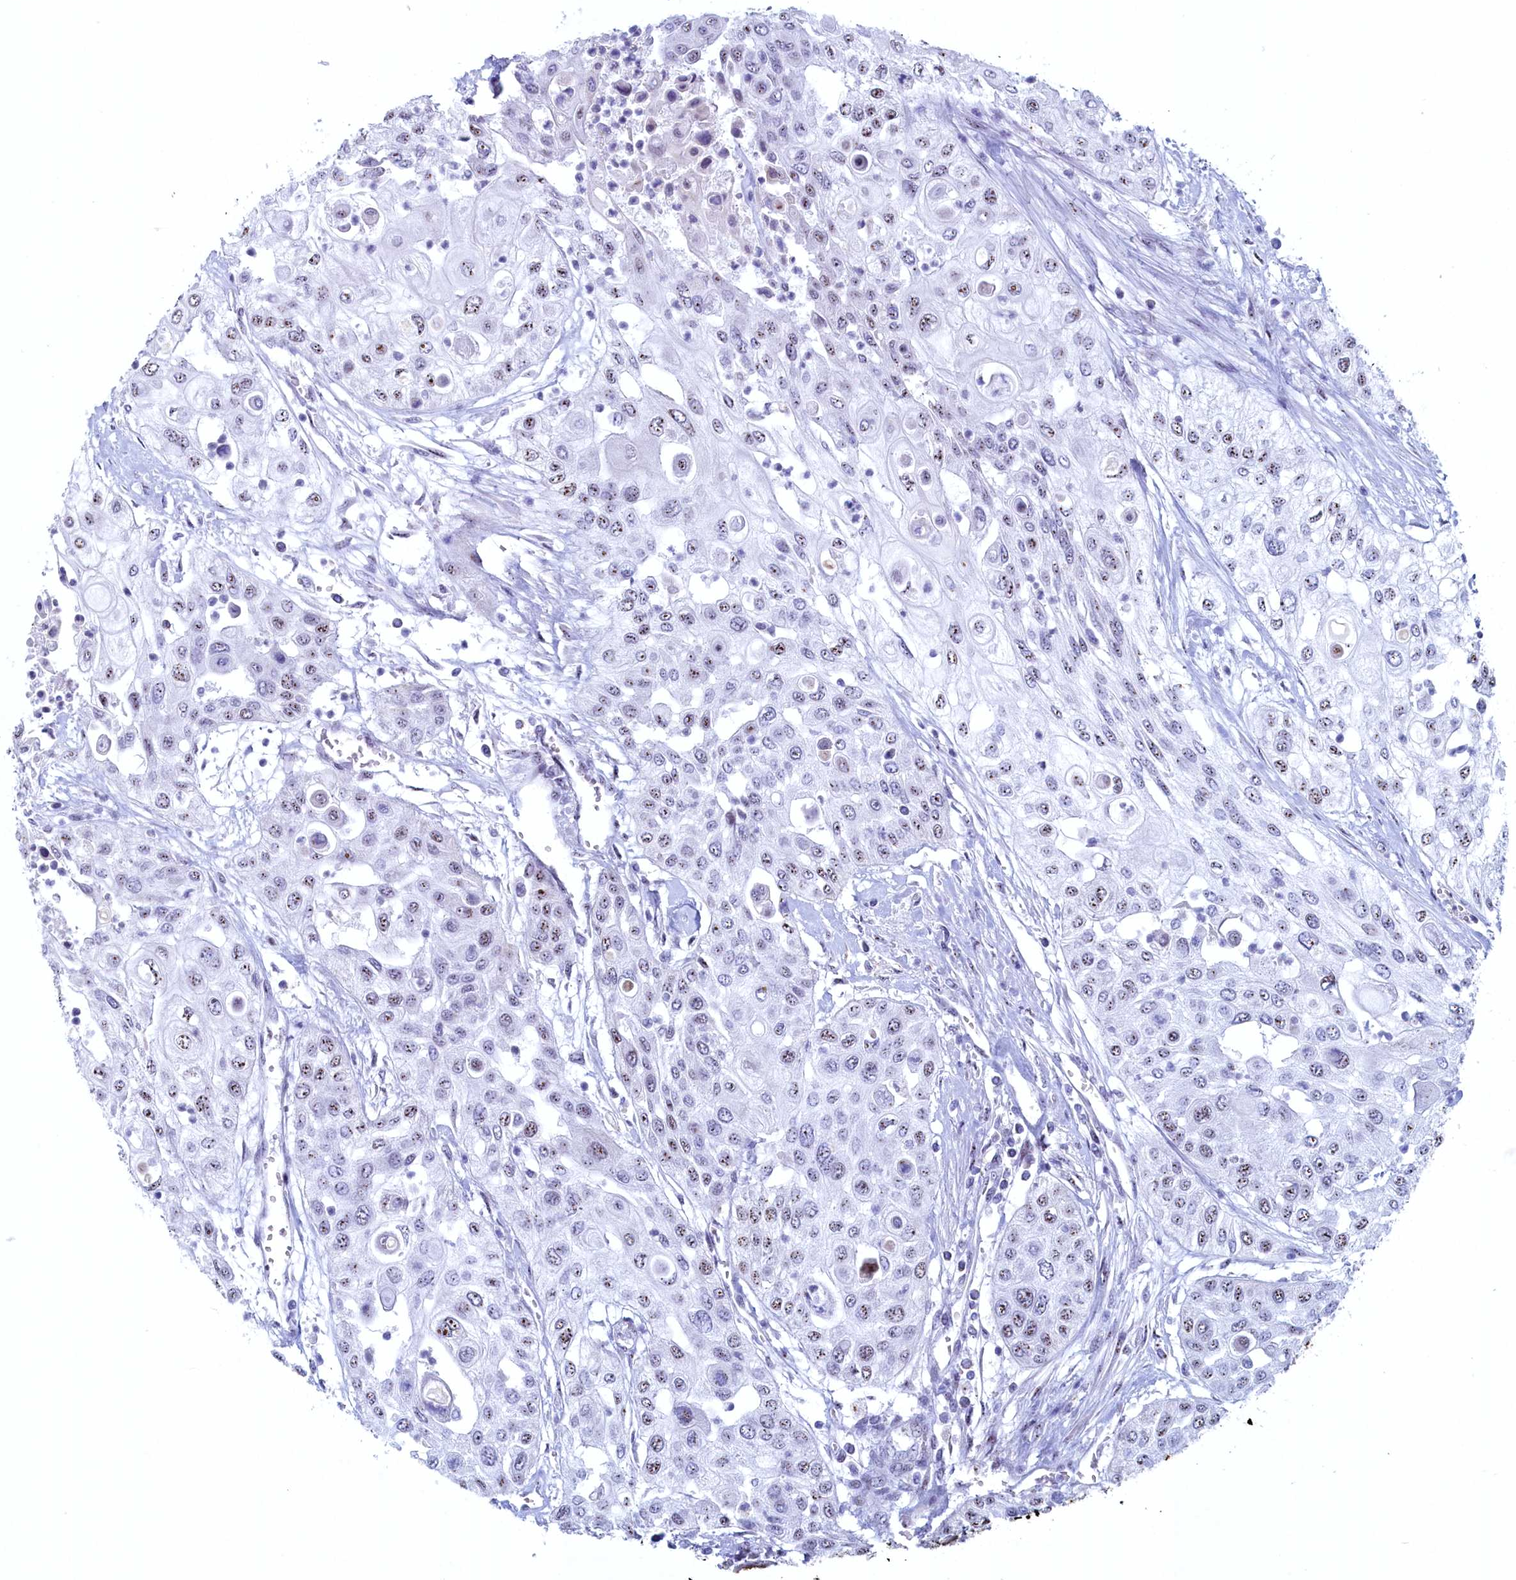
{"staining": {"intensity": "weak", "quantity": "25%-75%", "location": "nuclear"}, "tissue": "urothelial cancer", "cell_type": "Tumor cells", "image_type": "cancer", "snomed": [{"axis": "morphology", "description": "Urothelial carcinoma, High grade"}, {"axis": "topography", "description": "Urinary bladder"}], "caption": "IHC (DAB) staining of urothelial cancer displays weak nuclear protein positivity in approximately 25%-75% of tumor cells. The staining was performed using DAB (3,3'-diaminobenzidine) to visualize the protein expression in brown, while the nuclei were stained in blue with hematoxylin (Magnification: 20x).", "gene": "WDR76", "patient": {"sex": "female", "age": 79}}